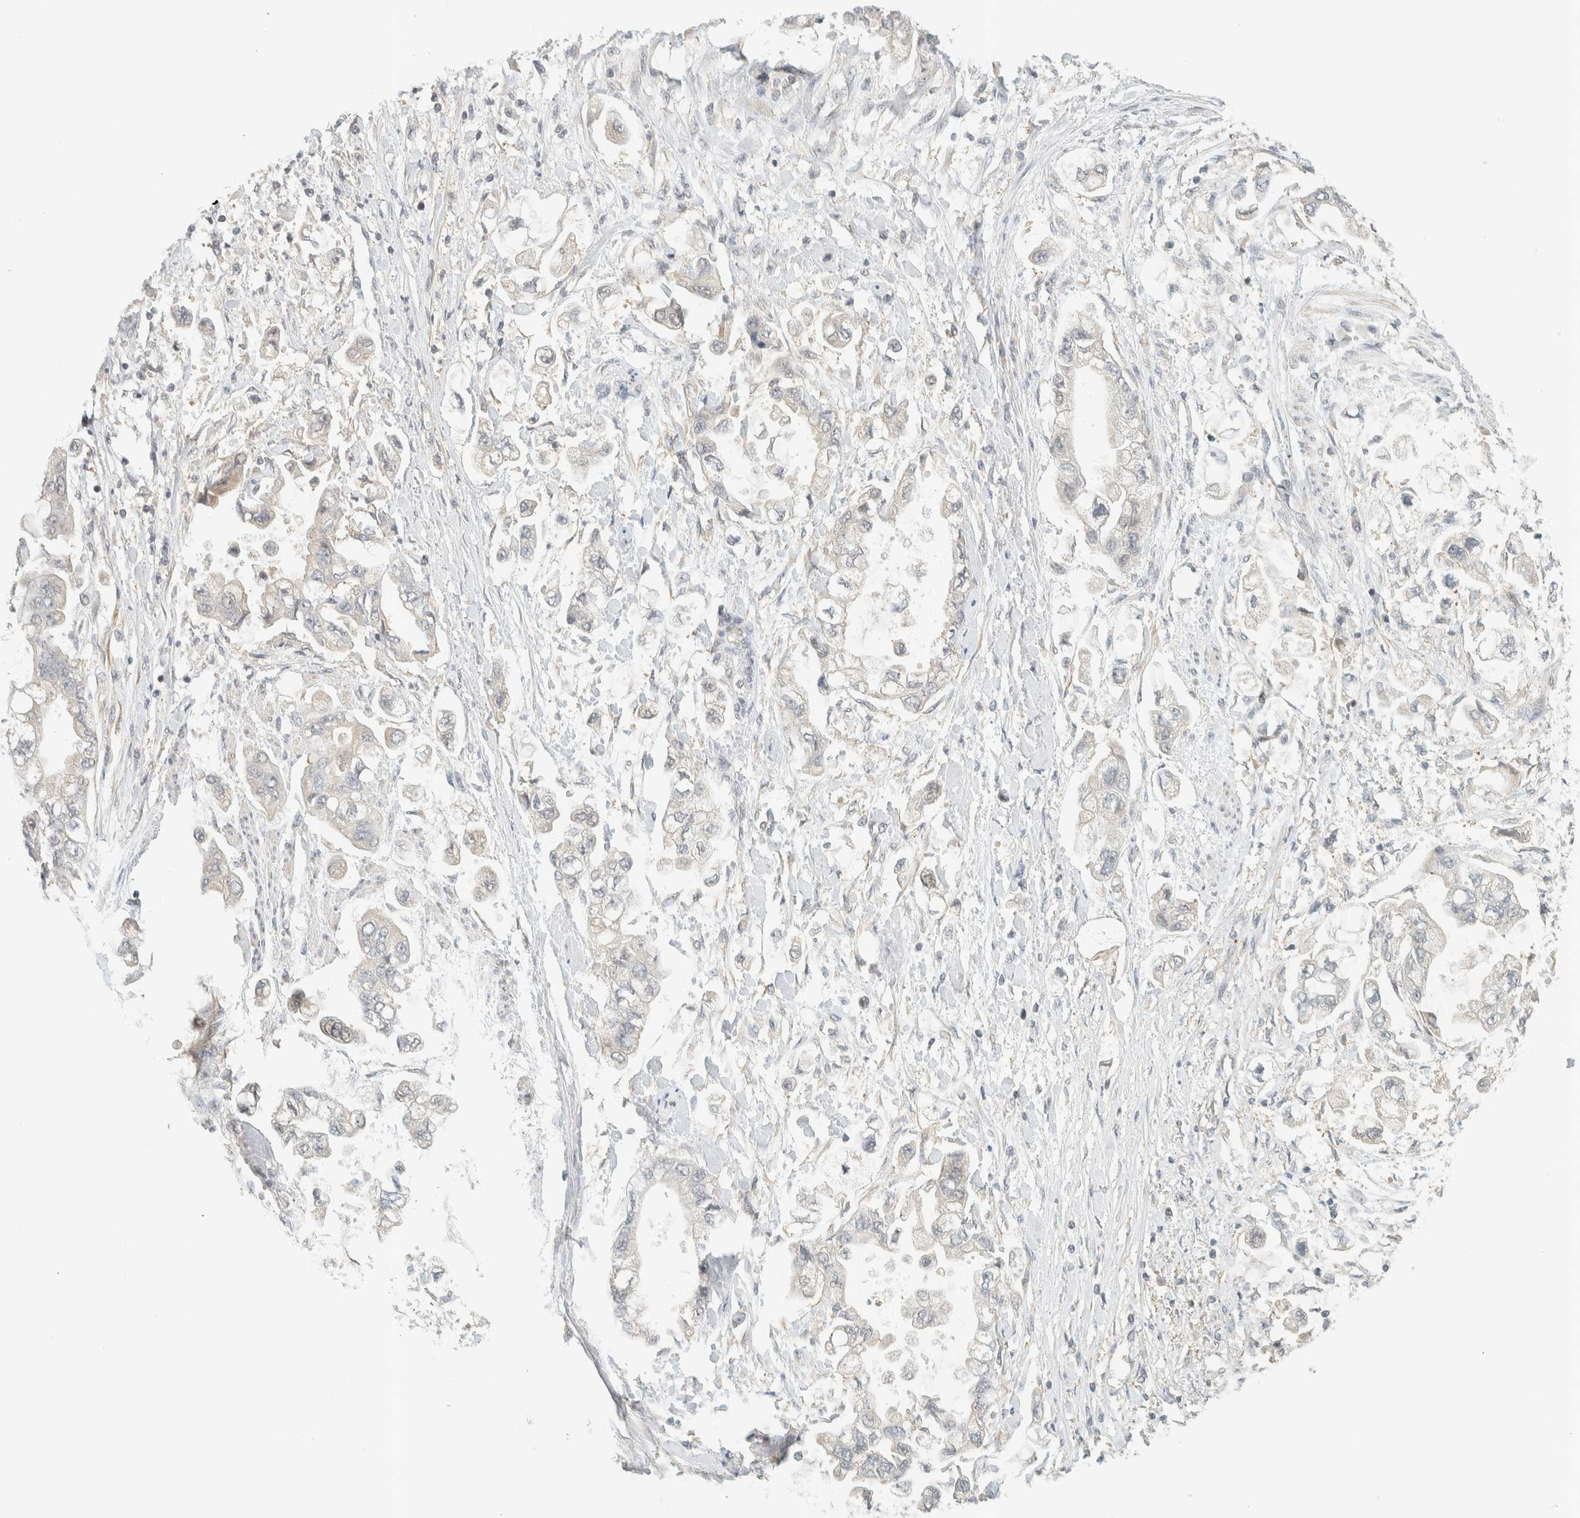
{"staining": {"intensity": "negative", "quantity": "none", "location": "none"}, "tissue": "stomach cancer", "cell_type": "Tumor cells", "image_type": "cancer", "snomed": [{"axis": "morphology", "description": "Normal tissue, NOS"}, {"axis": "morphology", "description": "Adenocarcinoma, NOS"}, {"axis": "topography", "description": "Stomach"}], "caption": "Immunohistochemical staining of human stomach cancer (adenocarcinoma) reveals no significant positivity in tumor cells.", "gene": "KIFAP3", "patient": {"sex": "male", "age": 62}}